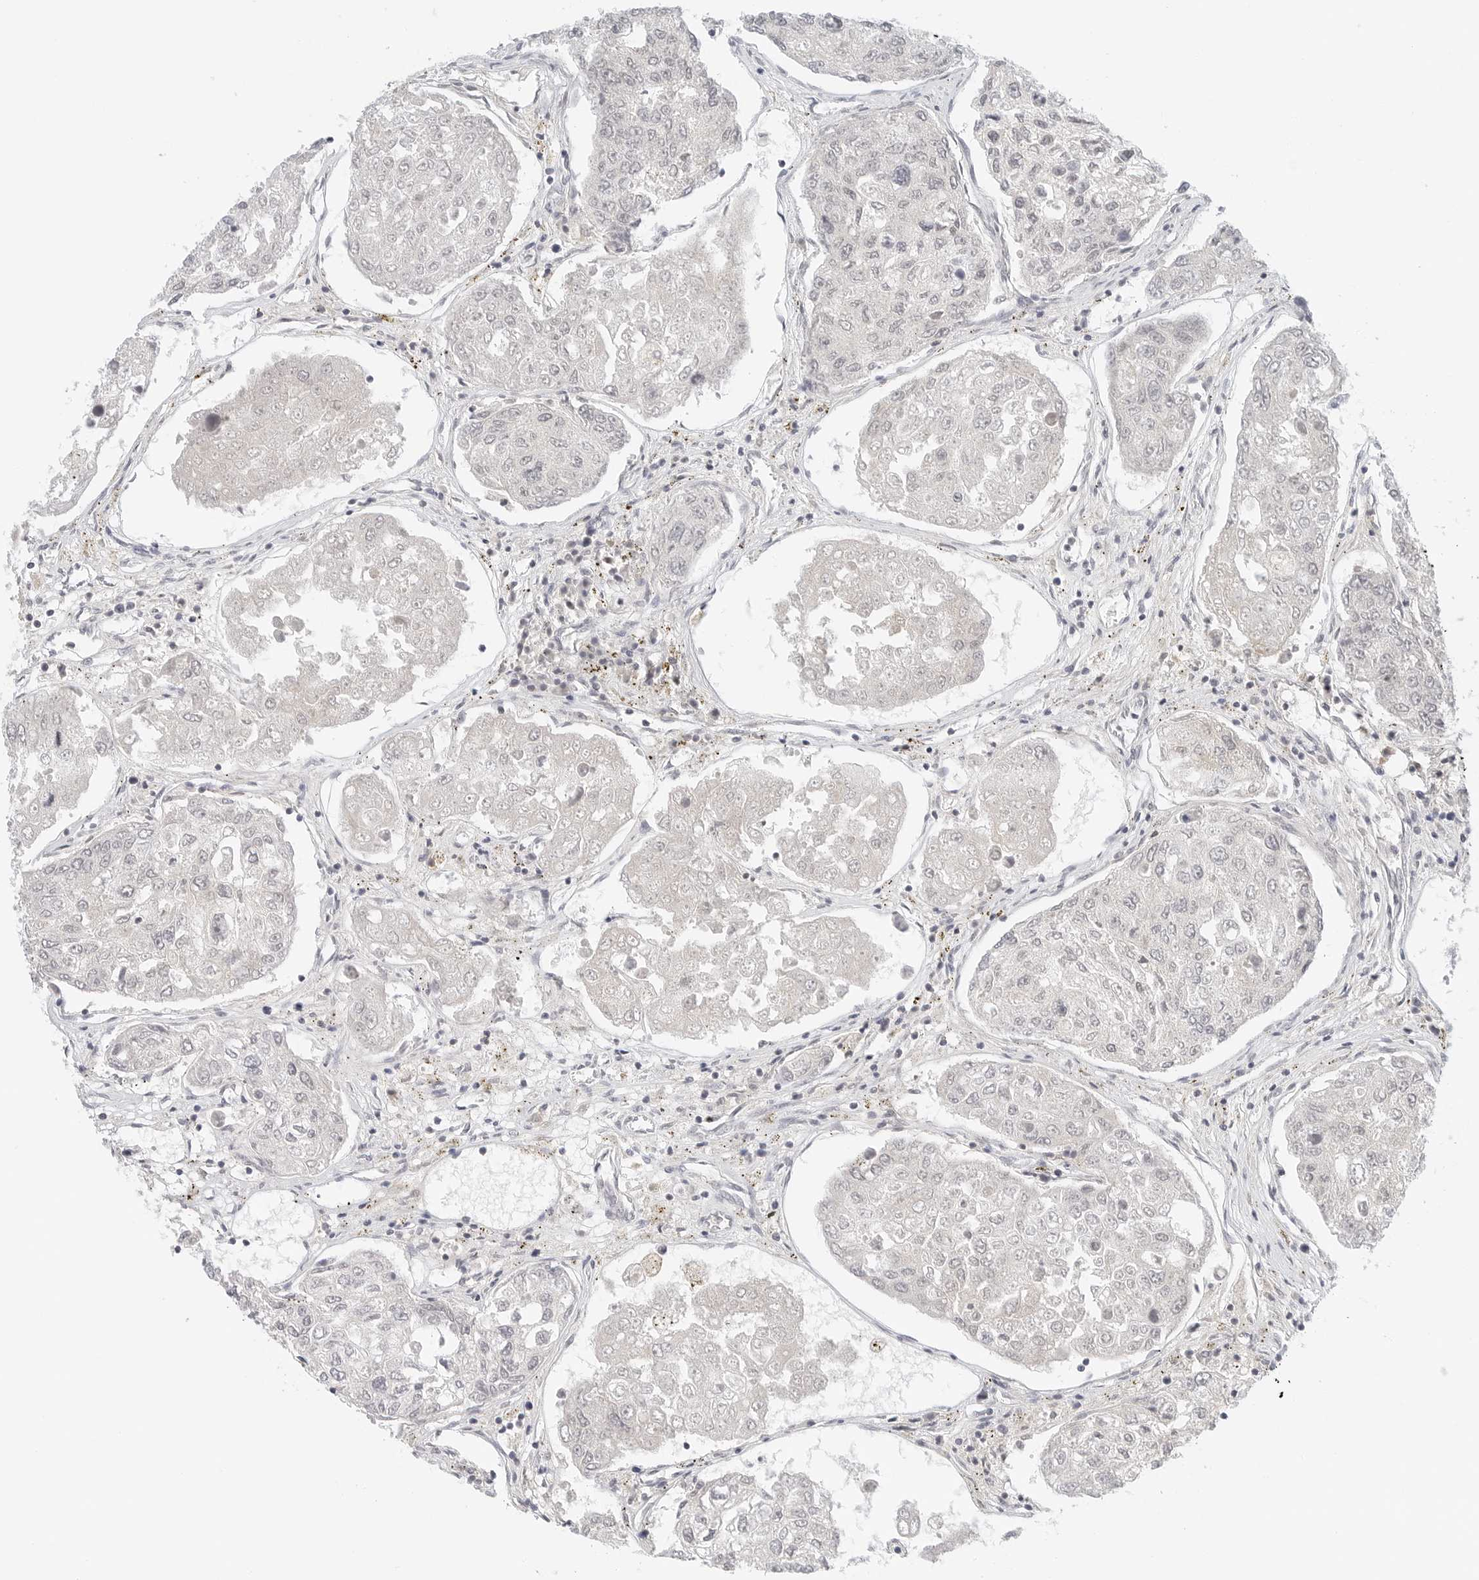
{"staining": {"intensity": "negative", "quantity": "none", "location": "none"}, "tissue": "urothelial cancer", "cell_type": "Tumor cells", "image_type": "cancer", "snomed": [{"axis": "morphology", "description": "Urothelial carcinoma, High grade"}, {"axis": "topography", "description": "Lymph node"}, {"axis": "topography", "description": "Urinary bladder"}], "caption": "Micrograph shows no significant protein positivity in tumor cells of urothelial carcinoma (high-grade). (DAB (3,3'-diaminobenzidine) immunohistochemistry (IHC) with hematoxylin counter stain).", "gene": "NEO1", "patient": {"sex": "male", "age": 51}}